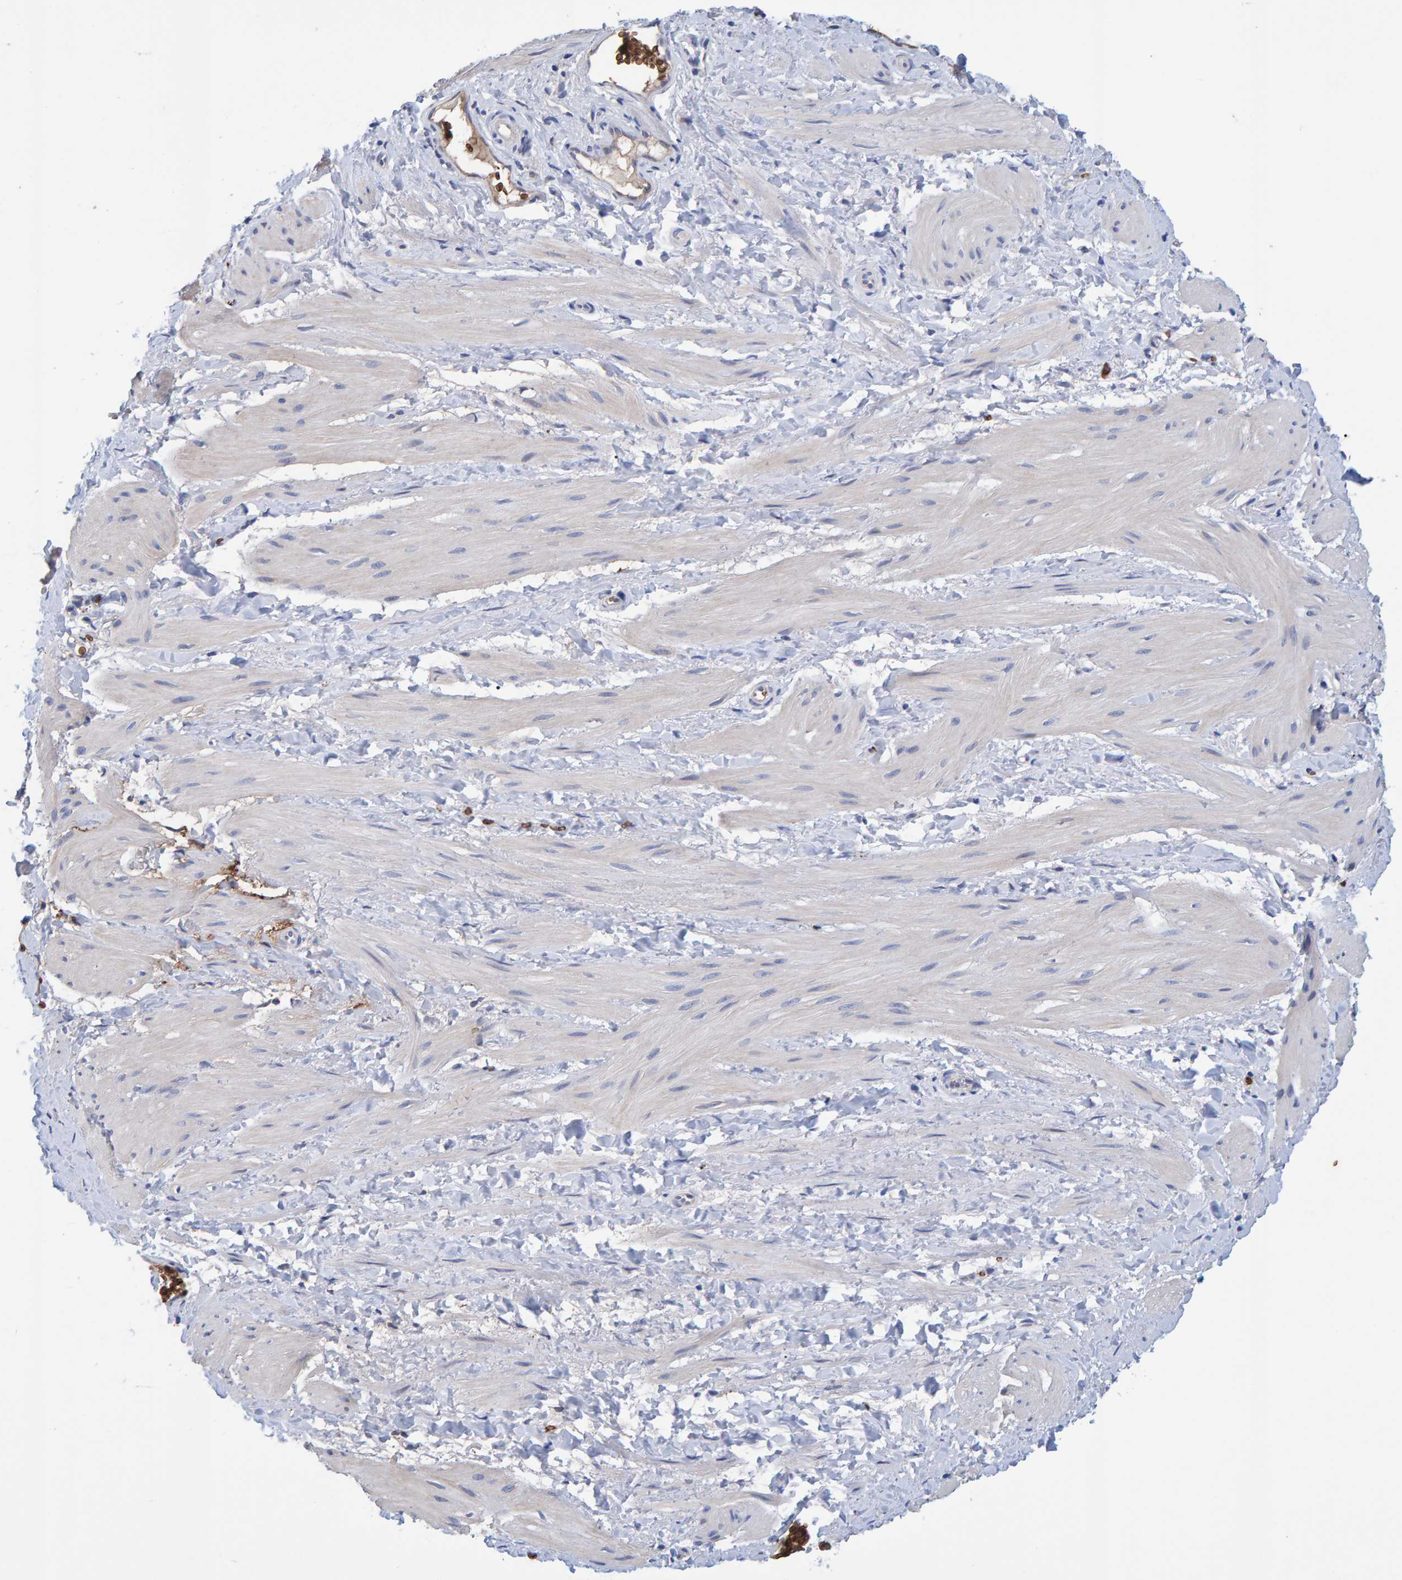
{"staining": {"intensity": "weak", "quantity": "25%-75%", "location": "cytoplasmic/membranous"}, "tissue": "smooth muscle", "cell_type": "Smooth muscle cells", "image_type": "normal", "snomed": [{"axis": "morphology", "description": "Normal tissue, NOS"}, {"axis": "topography", "description": "Smooth muscle"}], "caption": "Weak cytoplasmic/membranous expression is present in about 25%-75% of smooth muscle cells in unremarkable smooth muscle.", "gene": "VPS9D1", "patient": {"sex": "male", "age": 16}}